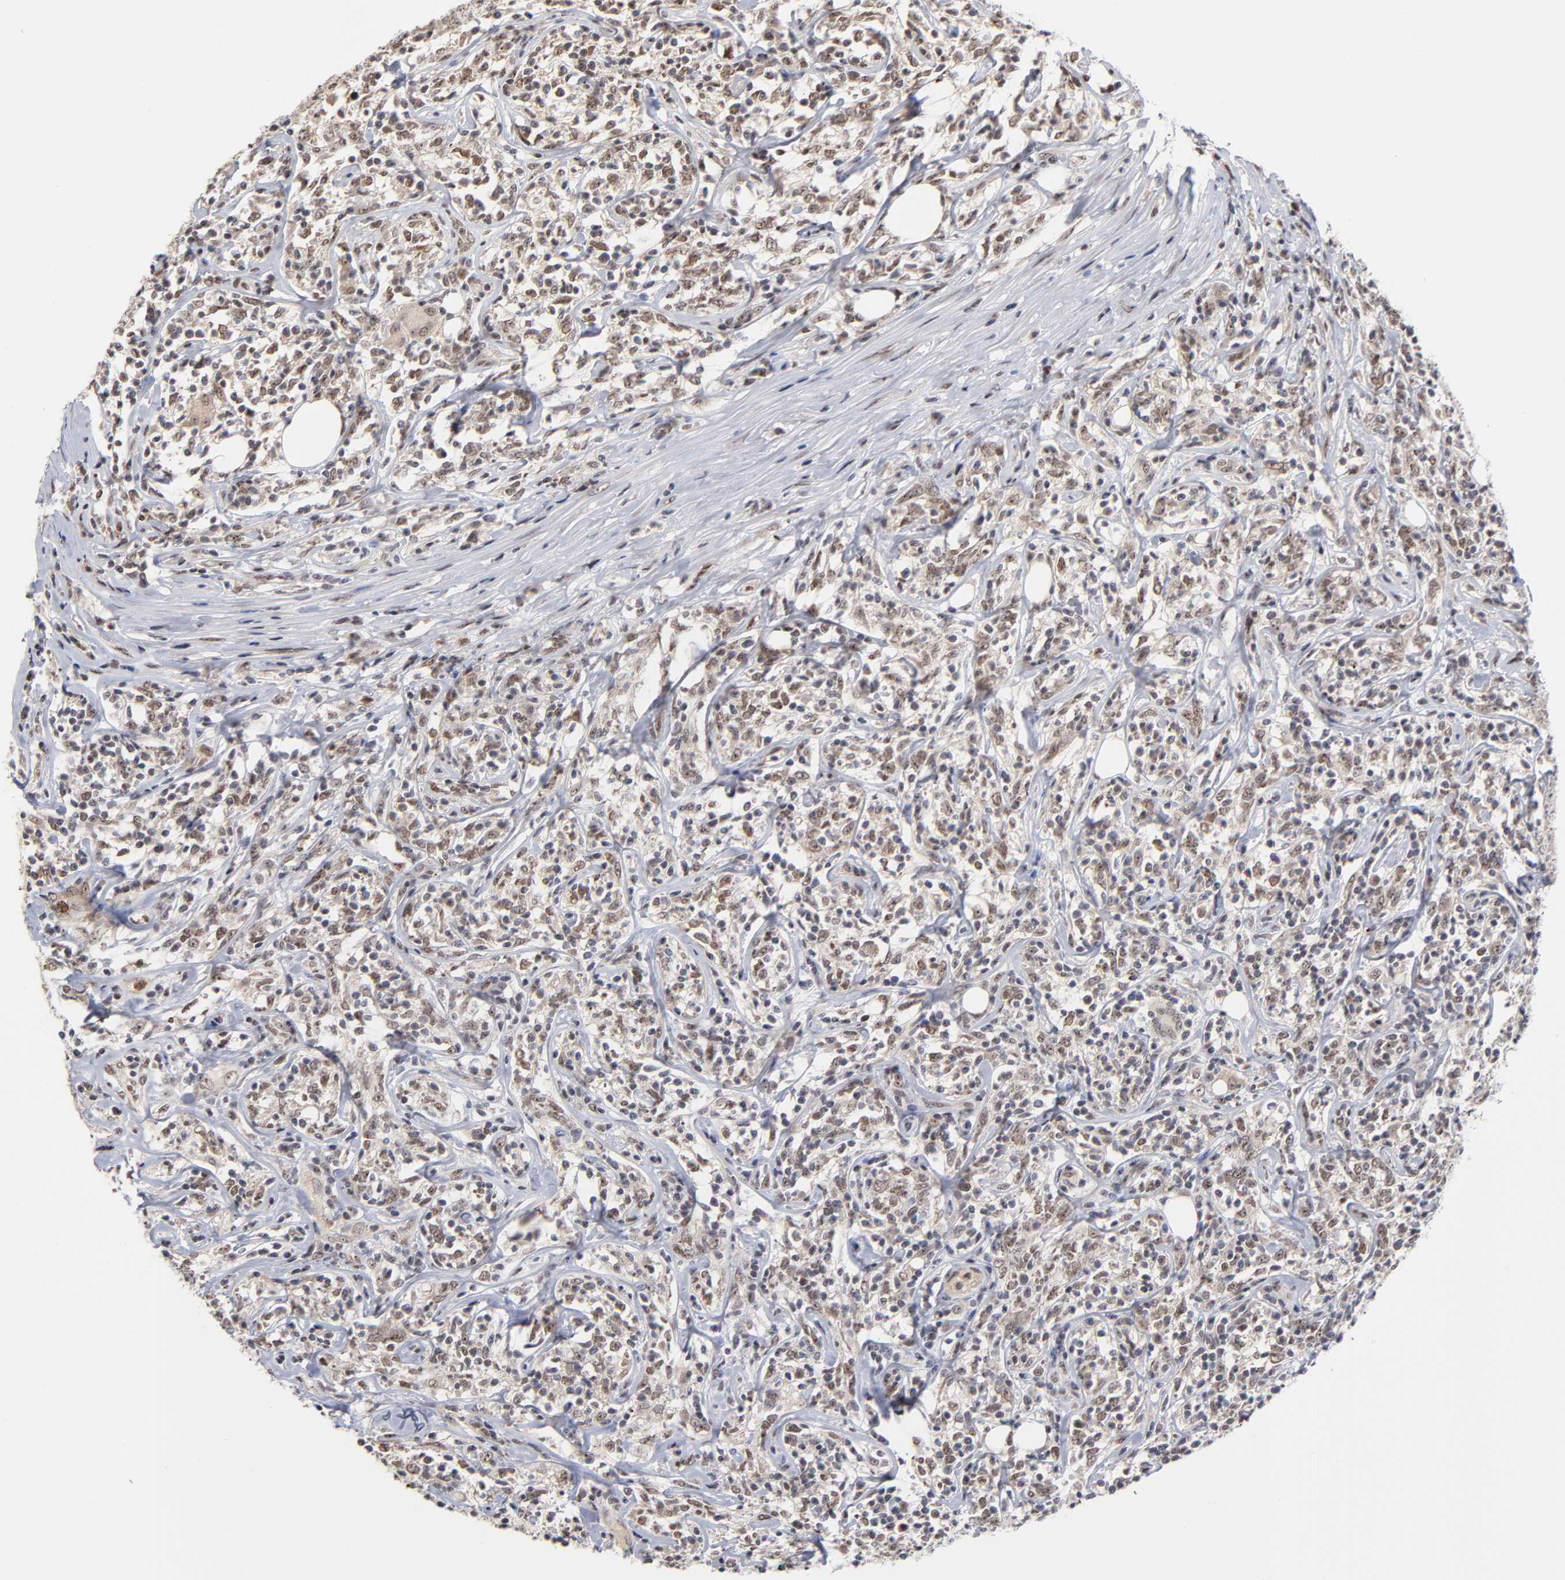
{"staining": {"intensity": "weak", "quantity": "25%-75%", "location": "nuclear"}, "tissue": "lymphoma", "cell_type": "Tumor cells", "image_type": "cancer", "snomed": [{"axis": "morphology", "description": "Malignant lymphoma, non-Hodgkin's type, High grade"}, {"axis": "topography", "description": "Lymph node"}], "caption": "Lymphoma was stained to show a protein in brown. There is low levels of weak nuclear staining in about 25%-75% of tumor cells.", "gene": "ZNF419", "patient": {"sex": "female", "age": 84}}